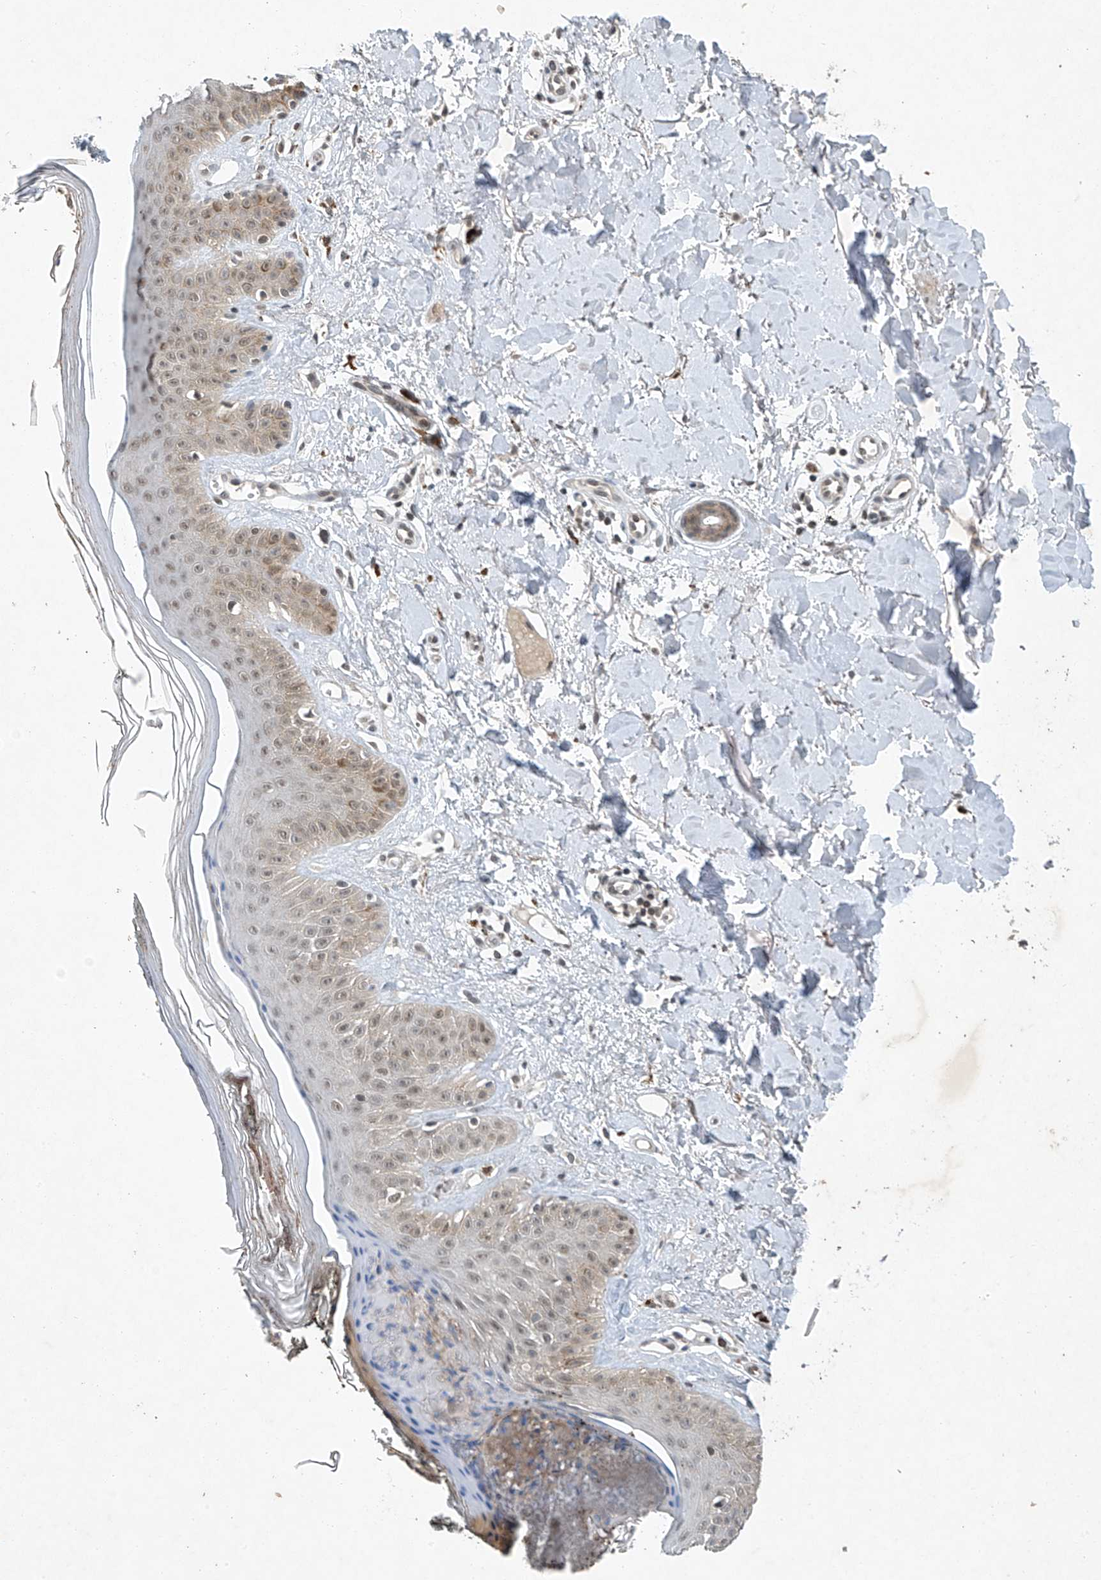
{"staining": {"intensity": "weak", "quantity": ">75%", "location": "cytoplasmic/membranous,nuclear"}, "tissue": "skin", "cell_type": "Fibroblasts", "image_type": "normal", "snomed": [{"axis": "morphology", "description": "Normal tissue, NOS"}, {"axis": "topography", "description": "Skin"}], "caption": "Unremarkable skin exhibits weak cytoplasmic/membranous,nuclear positivity in approximately >75% of fibroblasts.", "gene": "TAF8", "patient": {"sex": "female", "age": 64}}